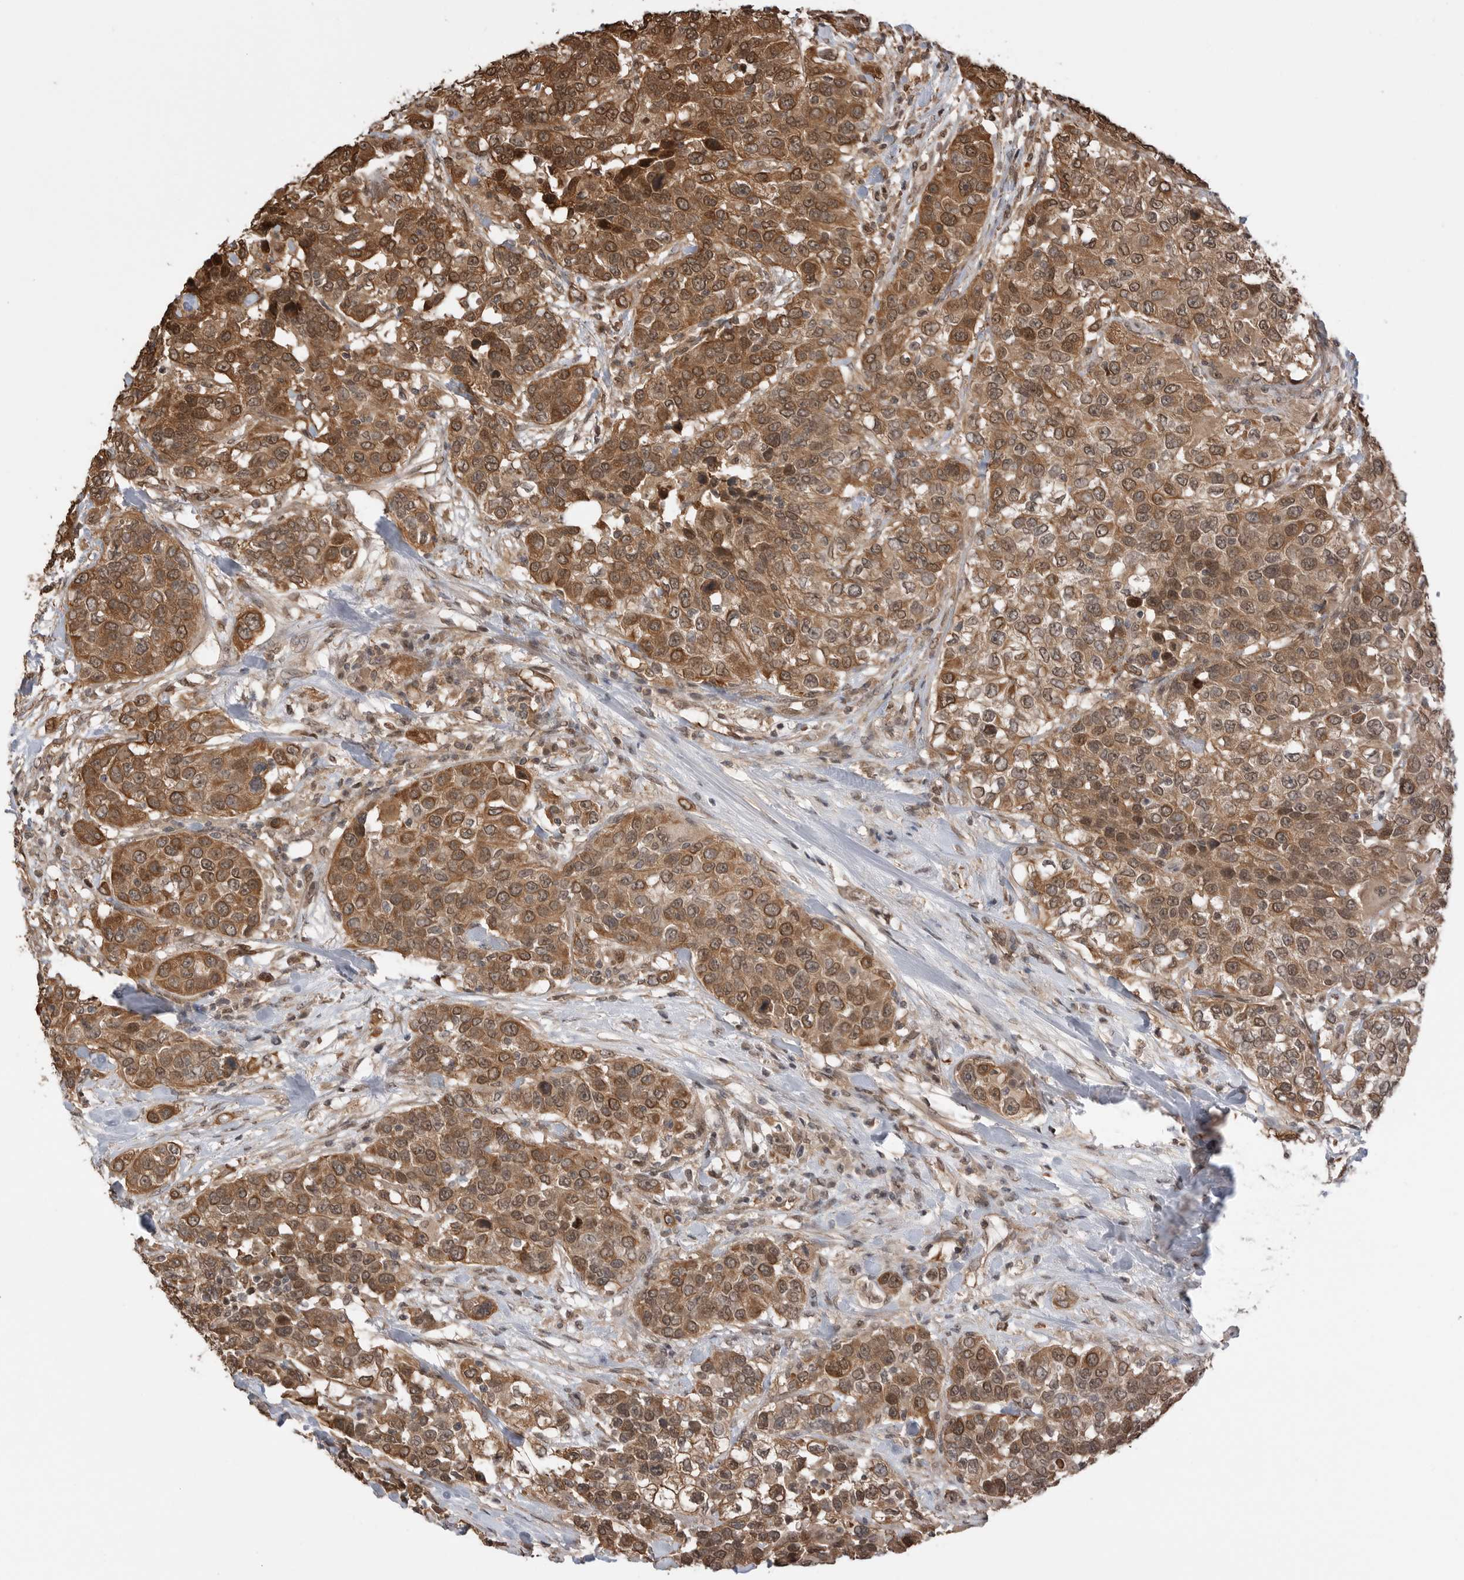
{"staining": {"intensity": "strong", "quantity": ">75%", "location": "cytoplasmic/membranous"}, "tissue": "urothelial cancer", "cell_type": "Tumor cells", "image_type": "cancer", "snomed": [{"axis": "morphology", "description": "Urothelial carcinoma, High grade"}, {"axis": "topography", "description": "Urinary bladder"}], "caption": "This is a micrograph of immunohistochemistry staining of high-grade urothelial carcinoma, which shows strong positivity in the cytoplasmic/membranous of tumor cells.", "gene": "PEAK1", "patient": {"sex": "female", "age": 80}}